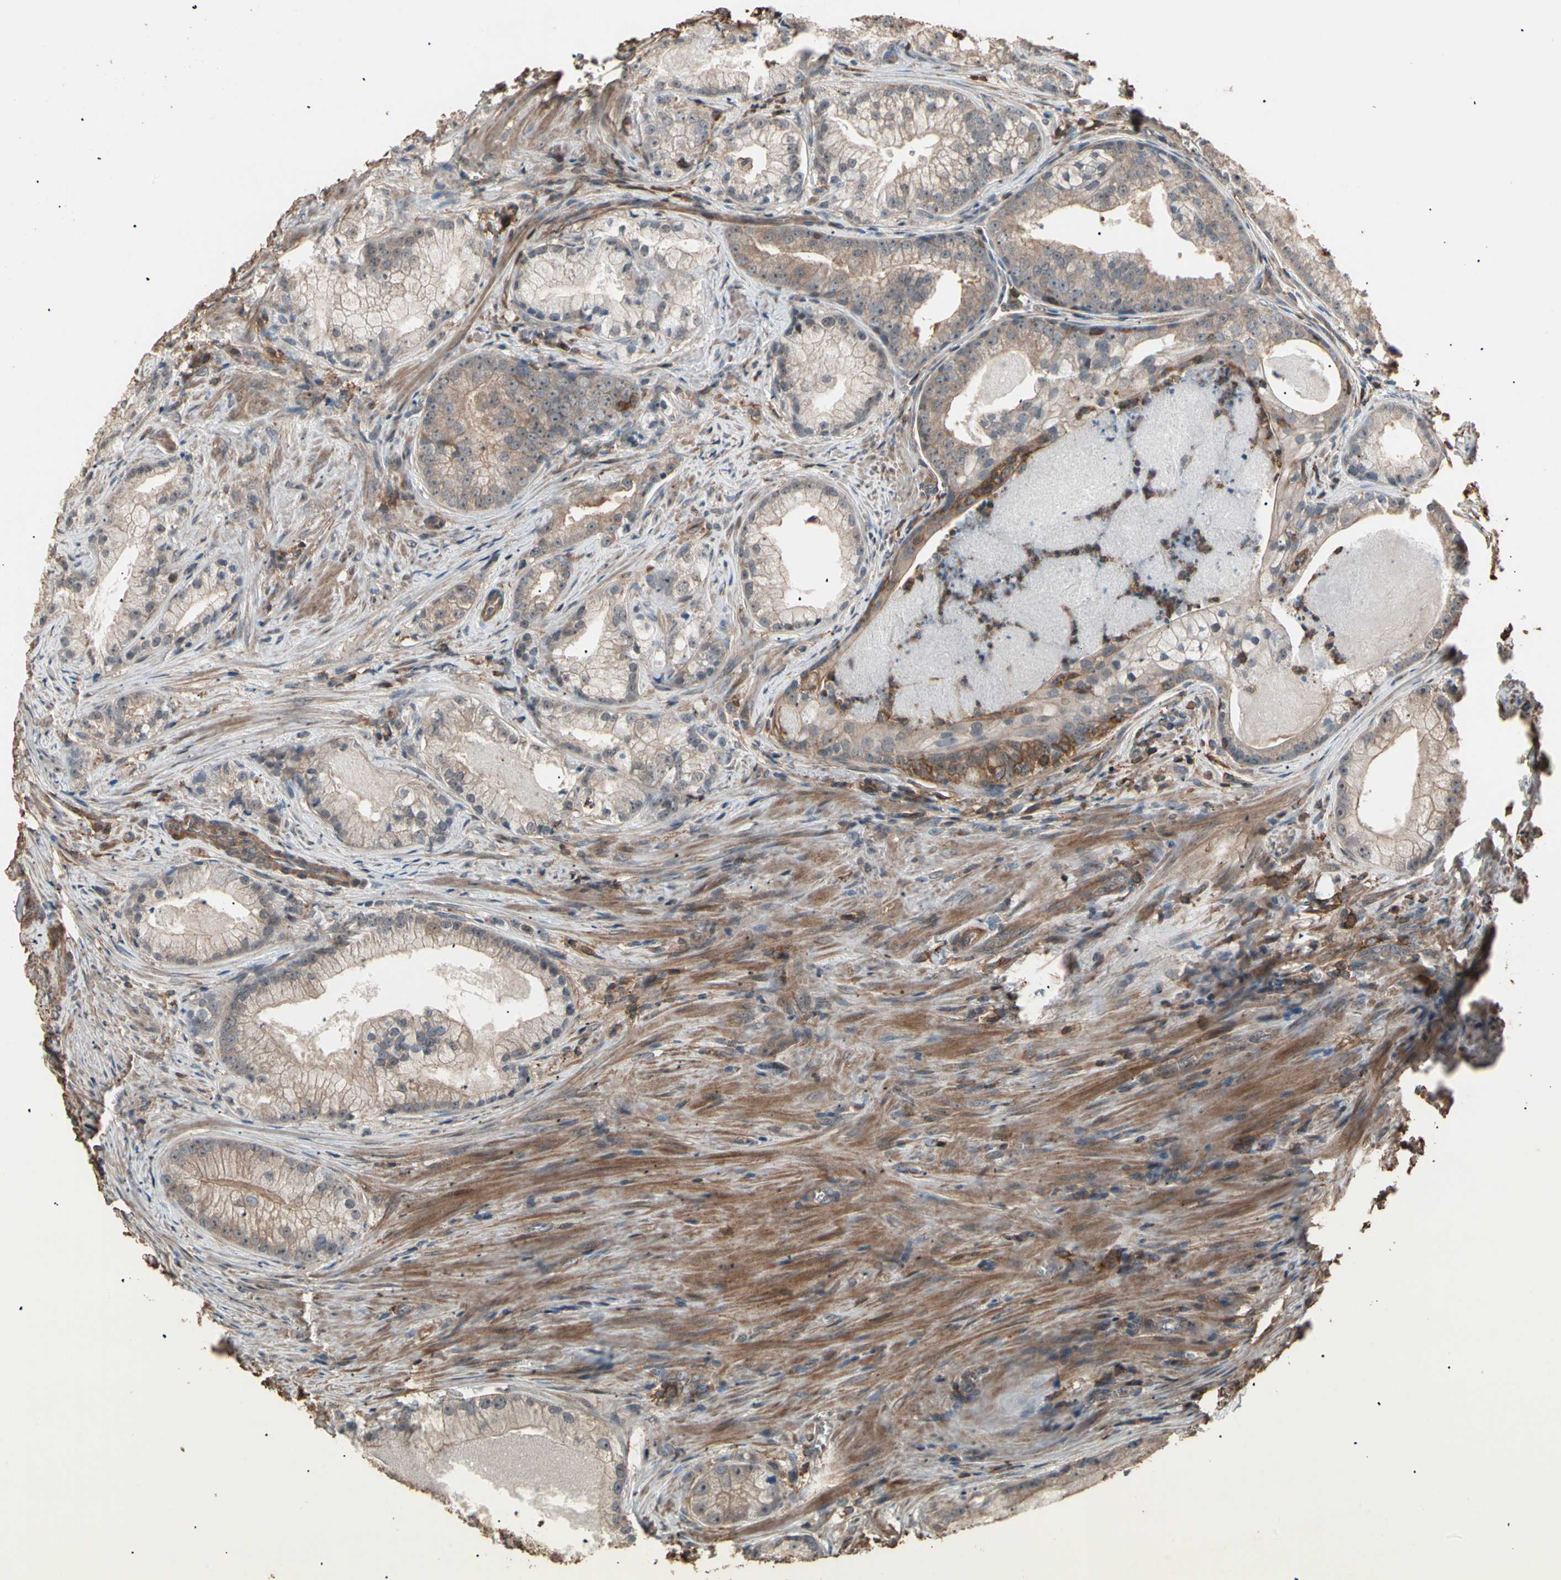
{"staining": {"intensity": "weak", "quantity": "25%-75%", "location": "cytoplasmic/membranous"}, "tissue": "prostate cancer", "cell_type": "Tumor cells", "image_type": "cancer", "snomed": [{"axis": "morphology", "description": "Adenocarcinoma, Low grade"}, {"axis": "topography", "description": "Prostate"}], "caption": "Immunohistochemical staining of human prostate cancer (adenocarcinoma (low-grade)) exhibits low levels of weak cytoplasmic/membranous protein positivity in about 25%-75% of tumor cells.", "gene": "MAPK13", "patient": {"sex": "male", "age": 59}}